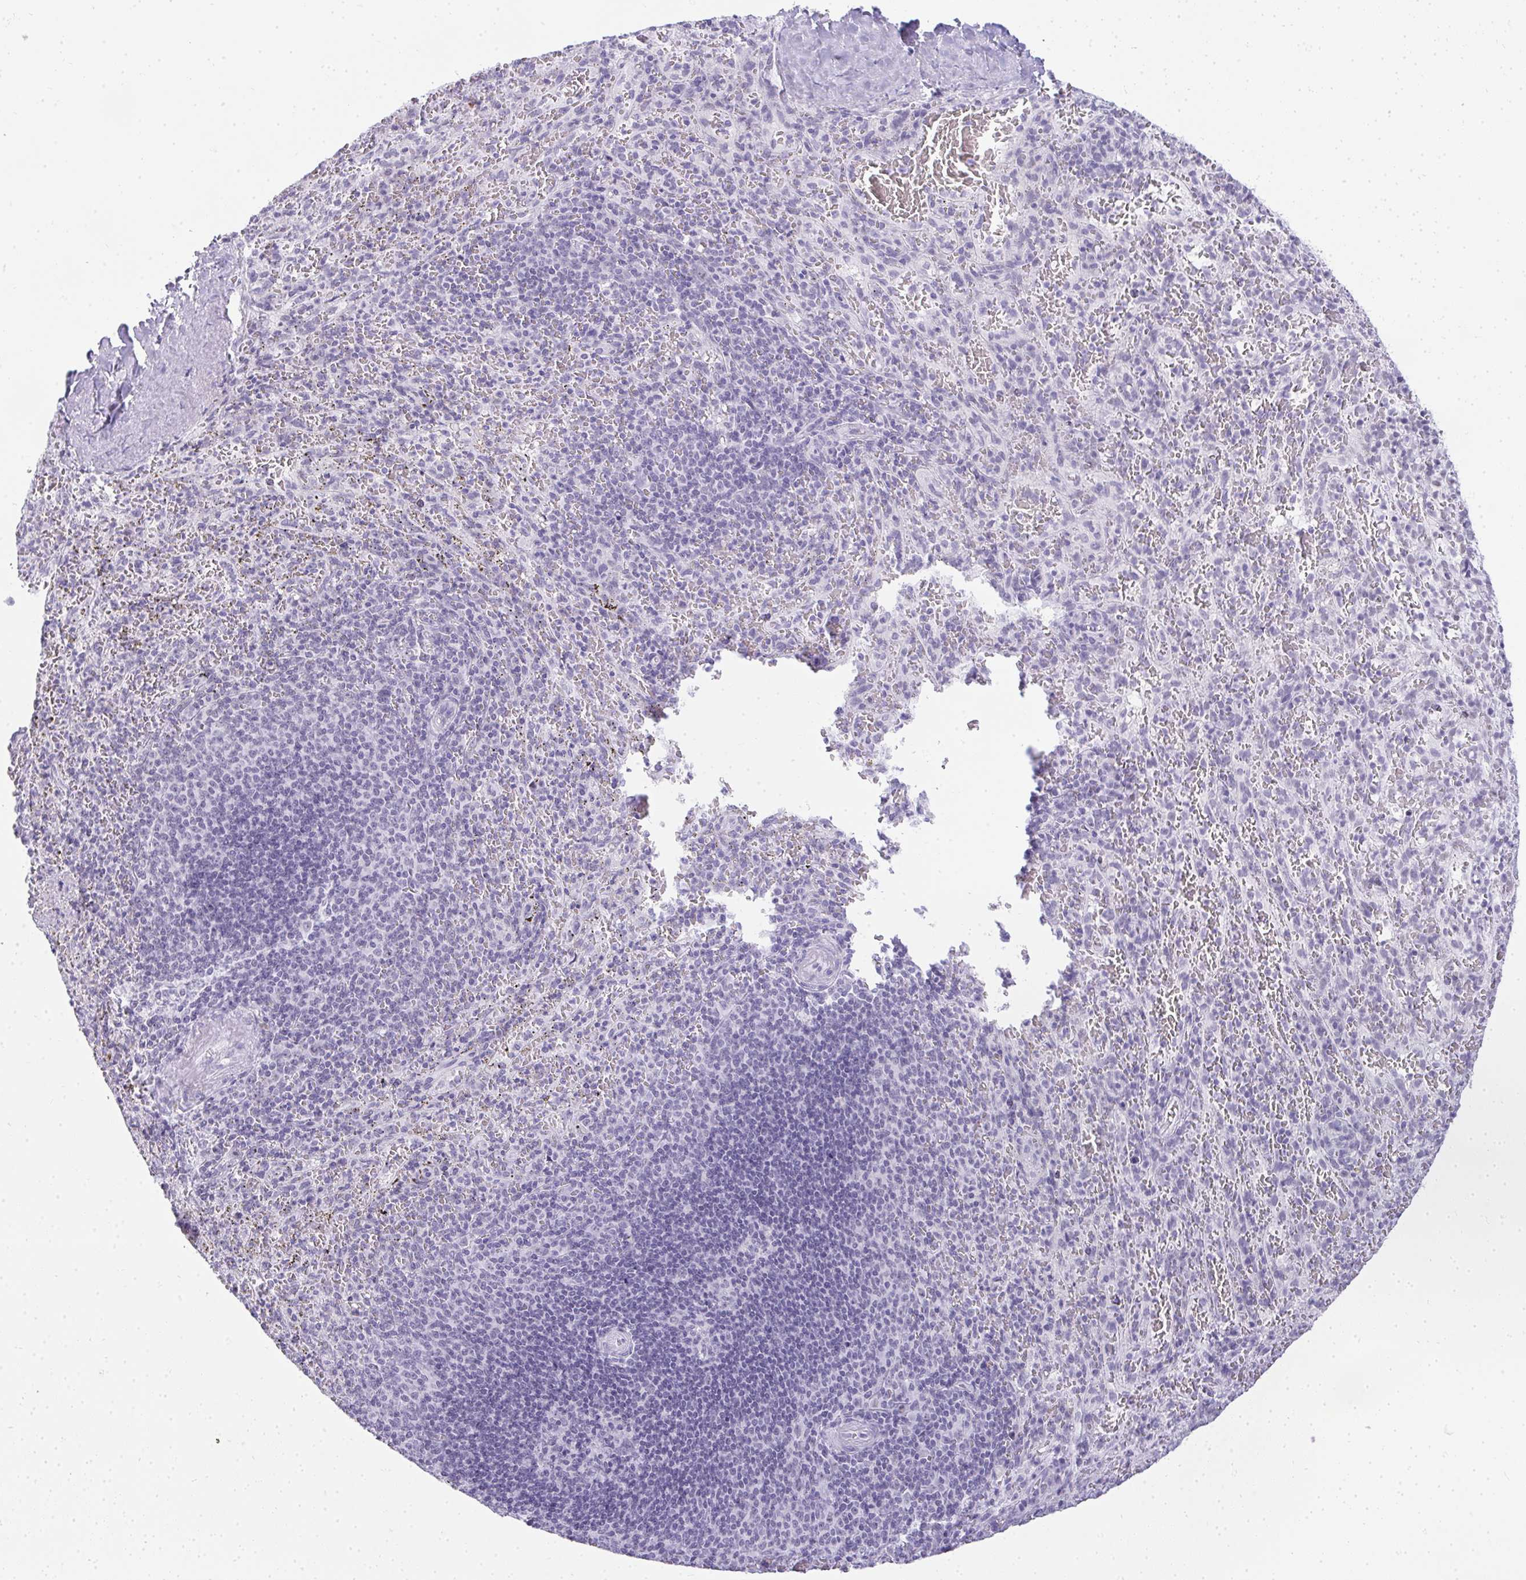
{"staining": {"intensity": "negative", "quantity": "none", "location": "none"}, "tissue": "spleen", "cell_type": "Cells in red pulp", "image_type": "normal", "snomed": [{"axis": "morphology", "description": "Normal tissue, NOS"}, {"axis": "topography", "description": "Spleen"}], "caption": "This is an IHC photomicrograph of unremarkable human spleen. There is no staining in cells in red pulp.", "gene": "PLA2G1B", "patient": {"sex": "male", "age": 57}}